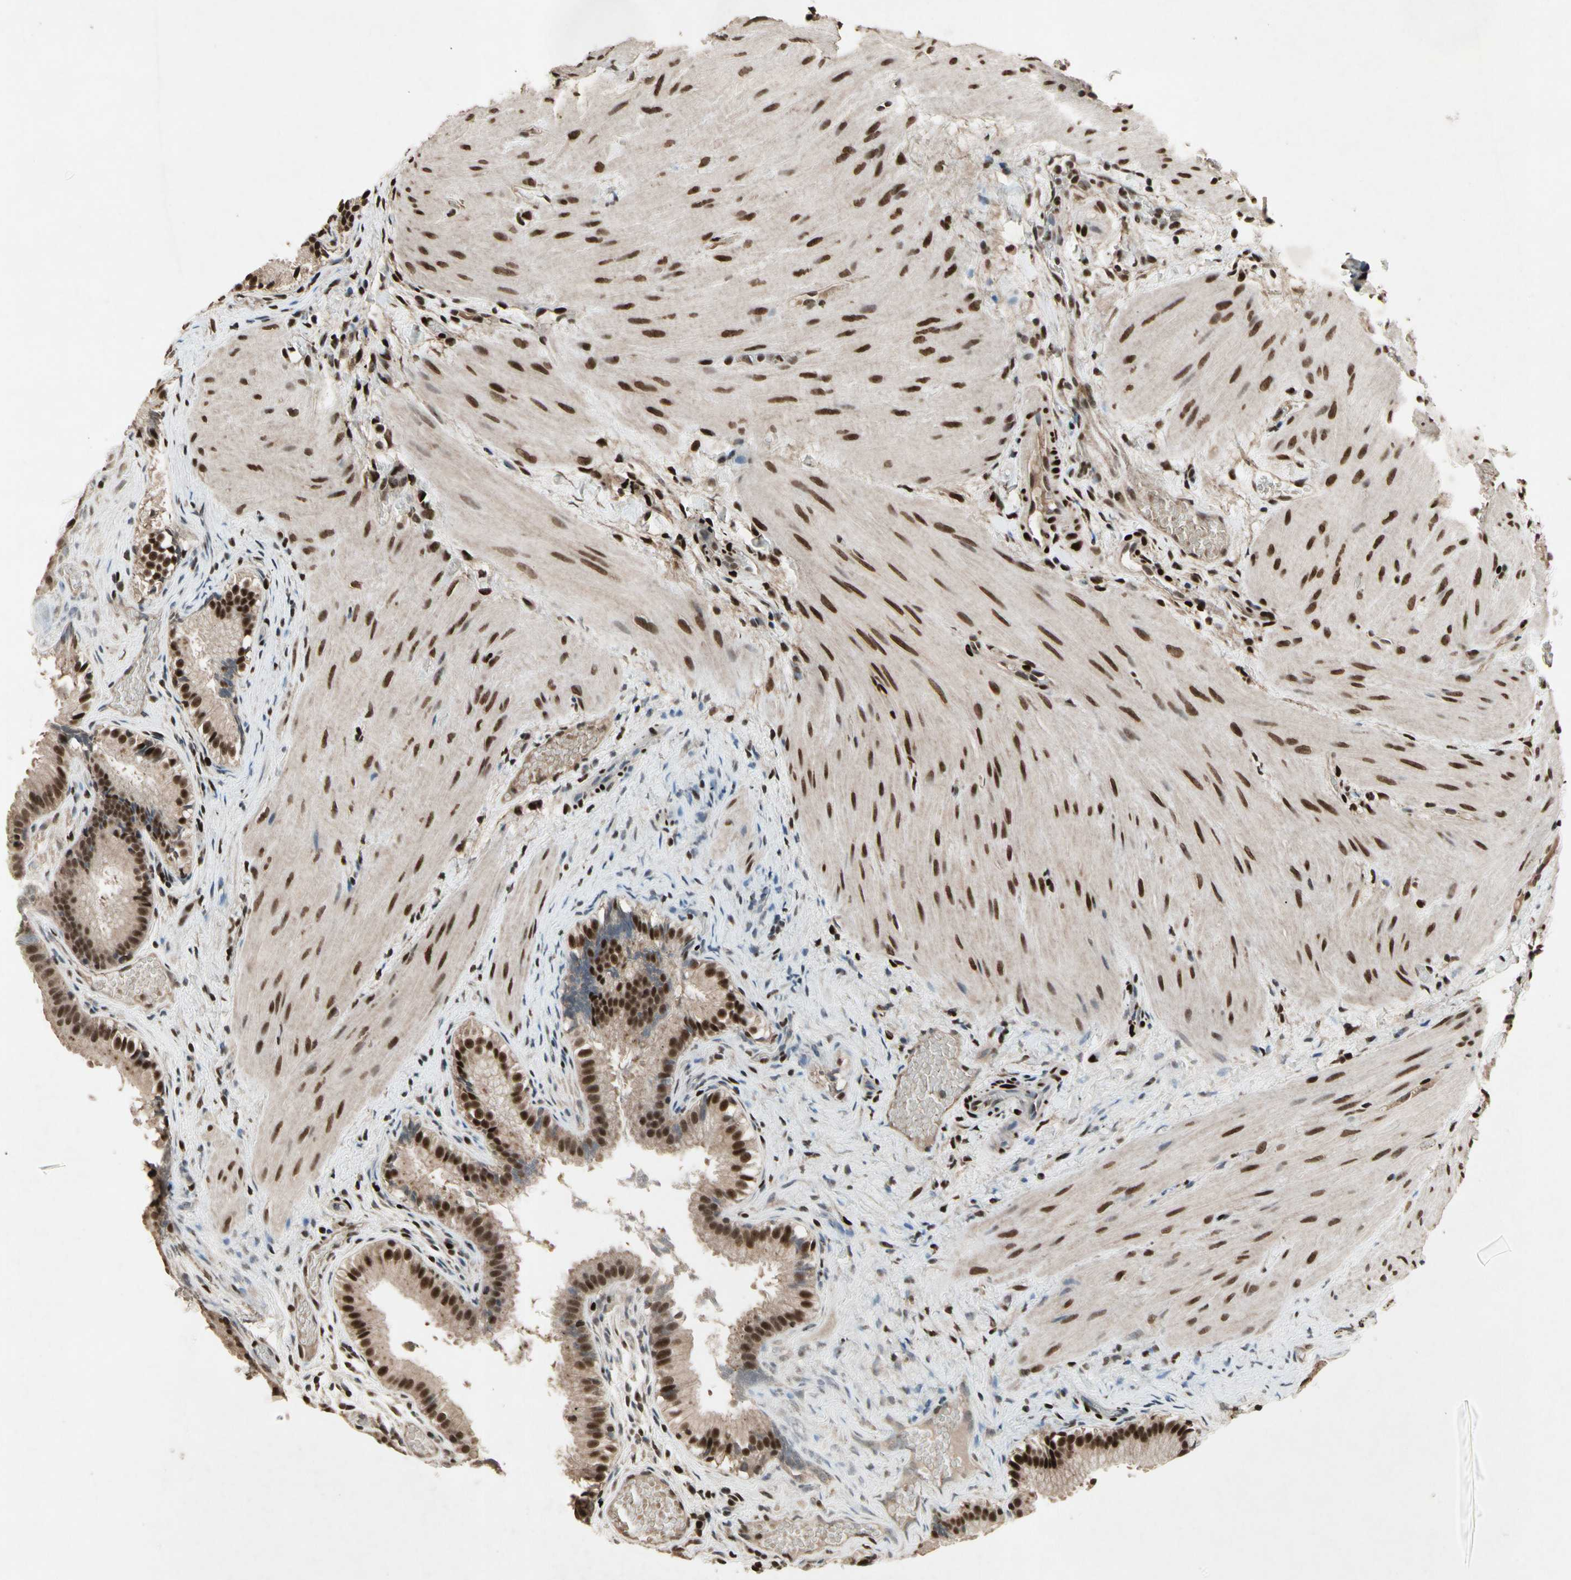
{"staining": {"intensity": "strong", "quantity": ">75%", "location": "cytoplasmic/membranous,nuclear"}, "tissue": "gallbladder", "cell_type": "Glandular cells", "image_type": "normal", "snomed": [{"axis": "morphology", "description": "Normal tissue, NOS"}, {"axis": "topography", "description": "Gallbladder"}], "caption": "Immunohistochemistry (IHC) (DAB (3,3'-diaminobenzidine)) staining of benign human gallbladder exhibits strong cytoplasmic/membranous,nuclear protein expression in about >75% of glandular cells.", "gene": "TBX2", "patient": {"sex": "female", "age": 26}}